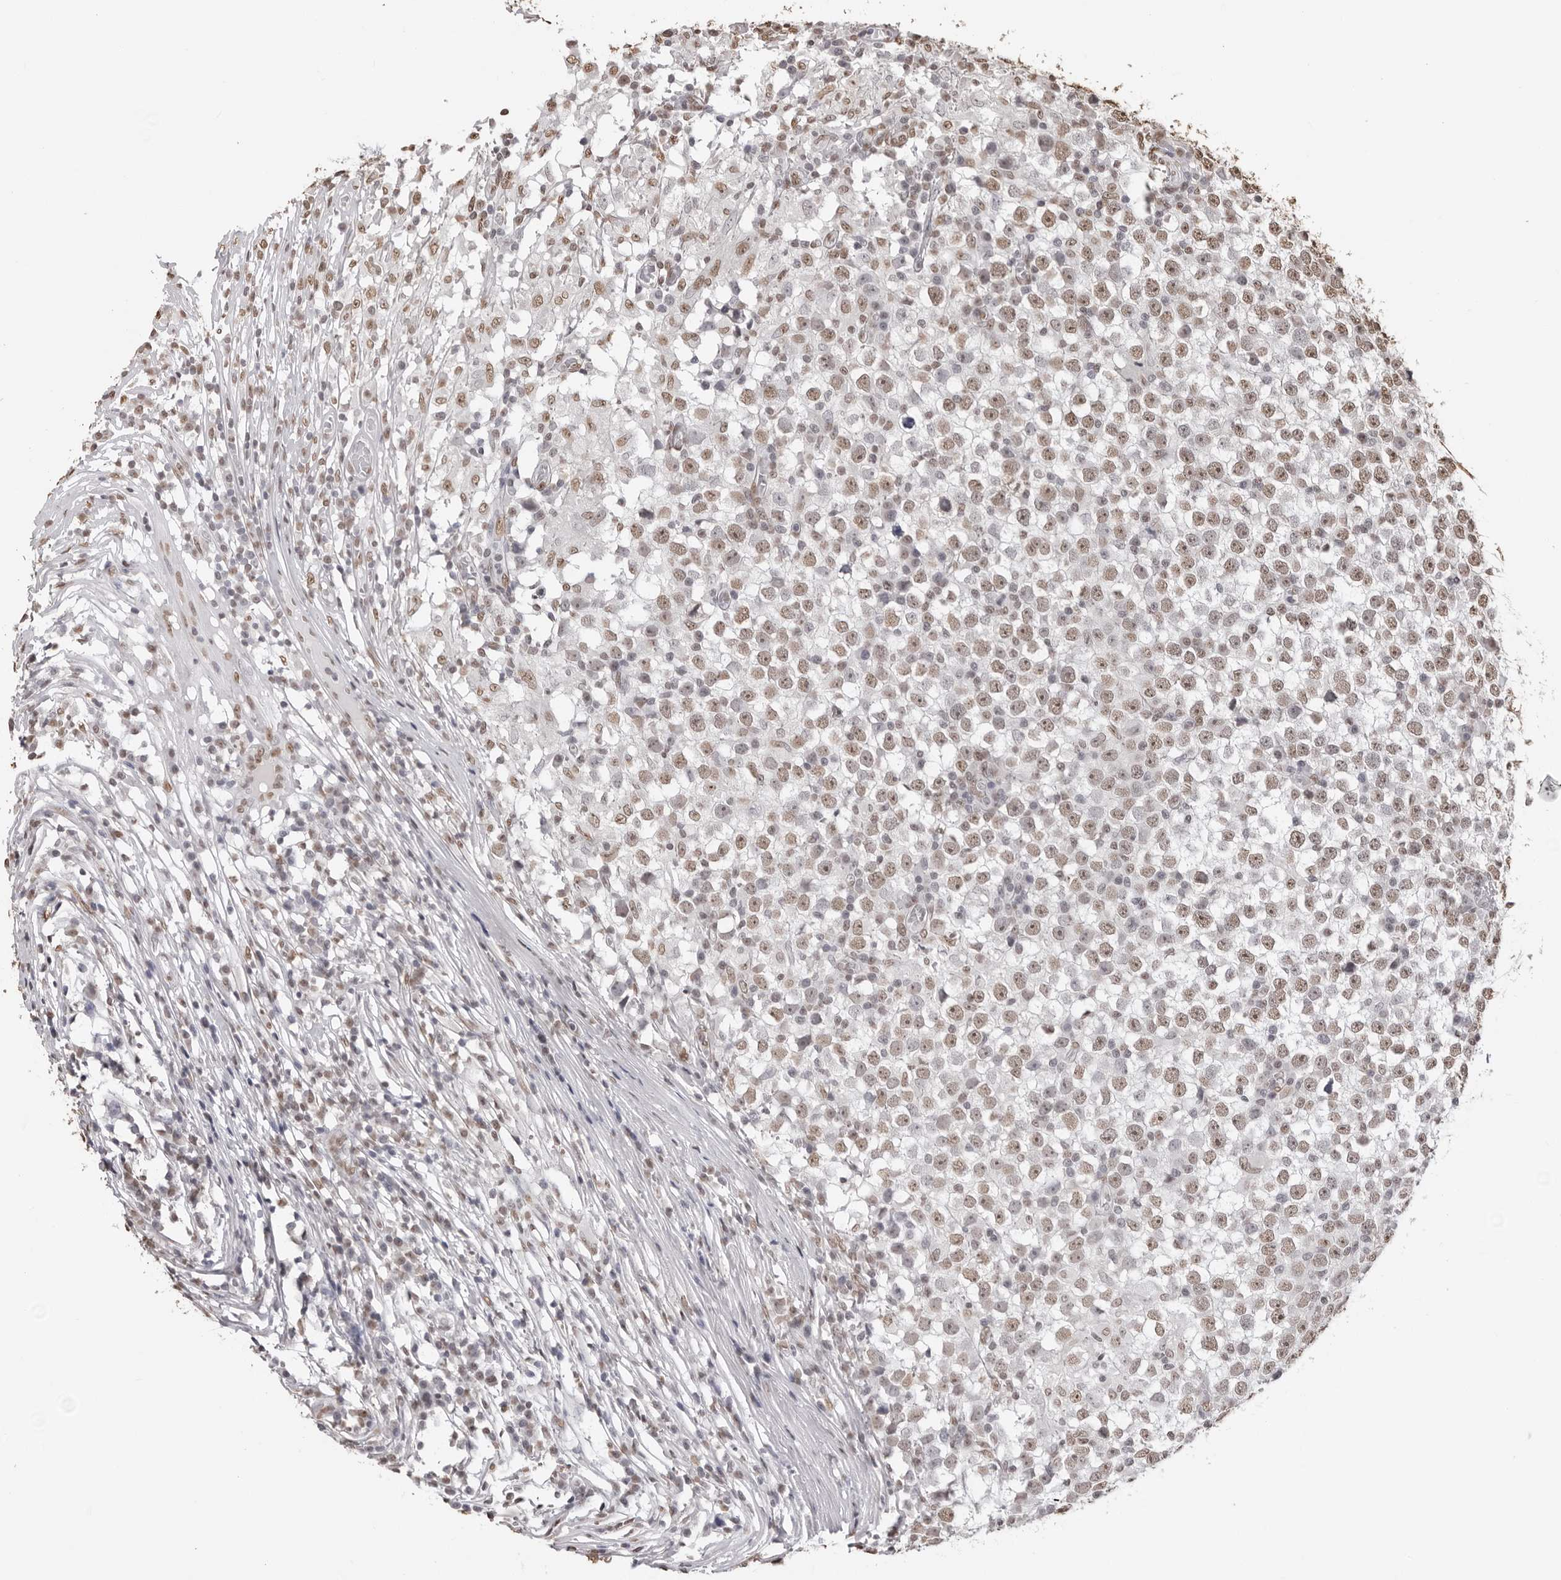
{"staining": {"intensity": "weak", "quantity": ">75%", "location": "nuclear"}, "tissue": "testis cancer", "cell_type": "Tumor cells", "image_type": "cancer", "snomed": [{"axis": "morphology", "description": "Seminoma, NOS"}, {"axis": "topography", "description": "Testis"}], "caption": "Testis cancer tissue reveals weak nuclear staining in approximately >75% of tumor cells, visualized by immunohistochemistry. The protein of interest is shown in brown color, while the nuclei are stained blue.", "gene": "OLIG3", "patient": {"sex": "male", "age": 65}}